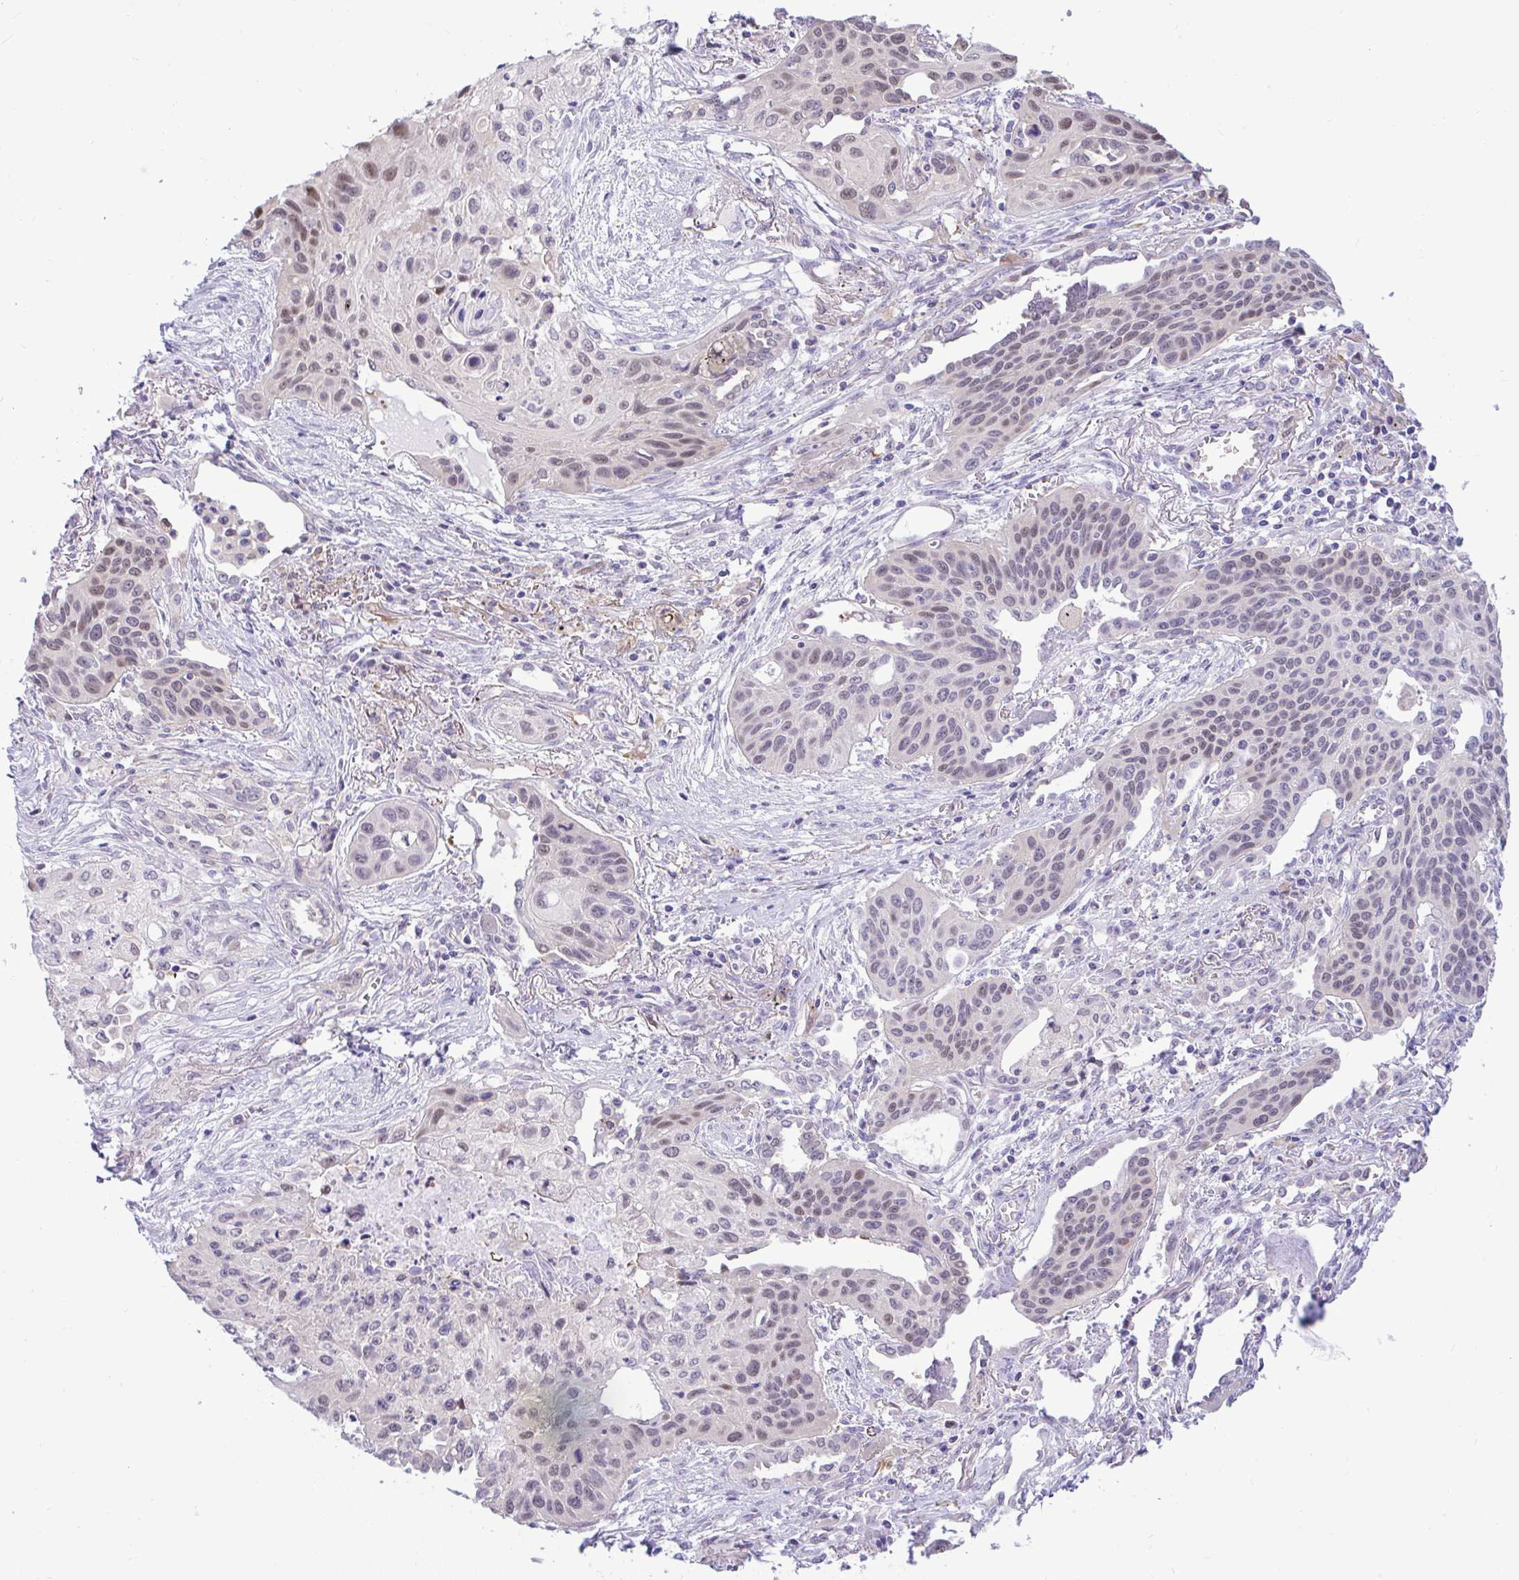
{"staining": {"intensity": "weak", "quantity": "25%-75%", "location": "nuclear"}, "tissue": "lung cancer", "cell_type": "Tumor cells", "image_type": "cancer", "snomed": [{"axis": "morphology", "description": "Squamous cell carcinoma, NOS"}, {"axis": "topography", "description": "Lung"}], "caption": "High-power microscopy captured an immunohistochemistry histopathology image of lung cancer, revealing weak nuclear positivity in about 25%-75% of tumor cells.", "gene": "ZNF485", "patient": {"sex": "male", "age": 71}}